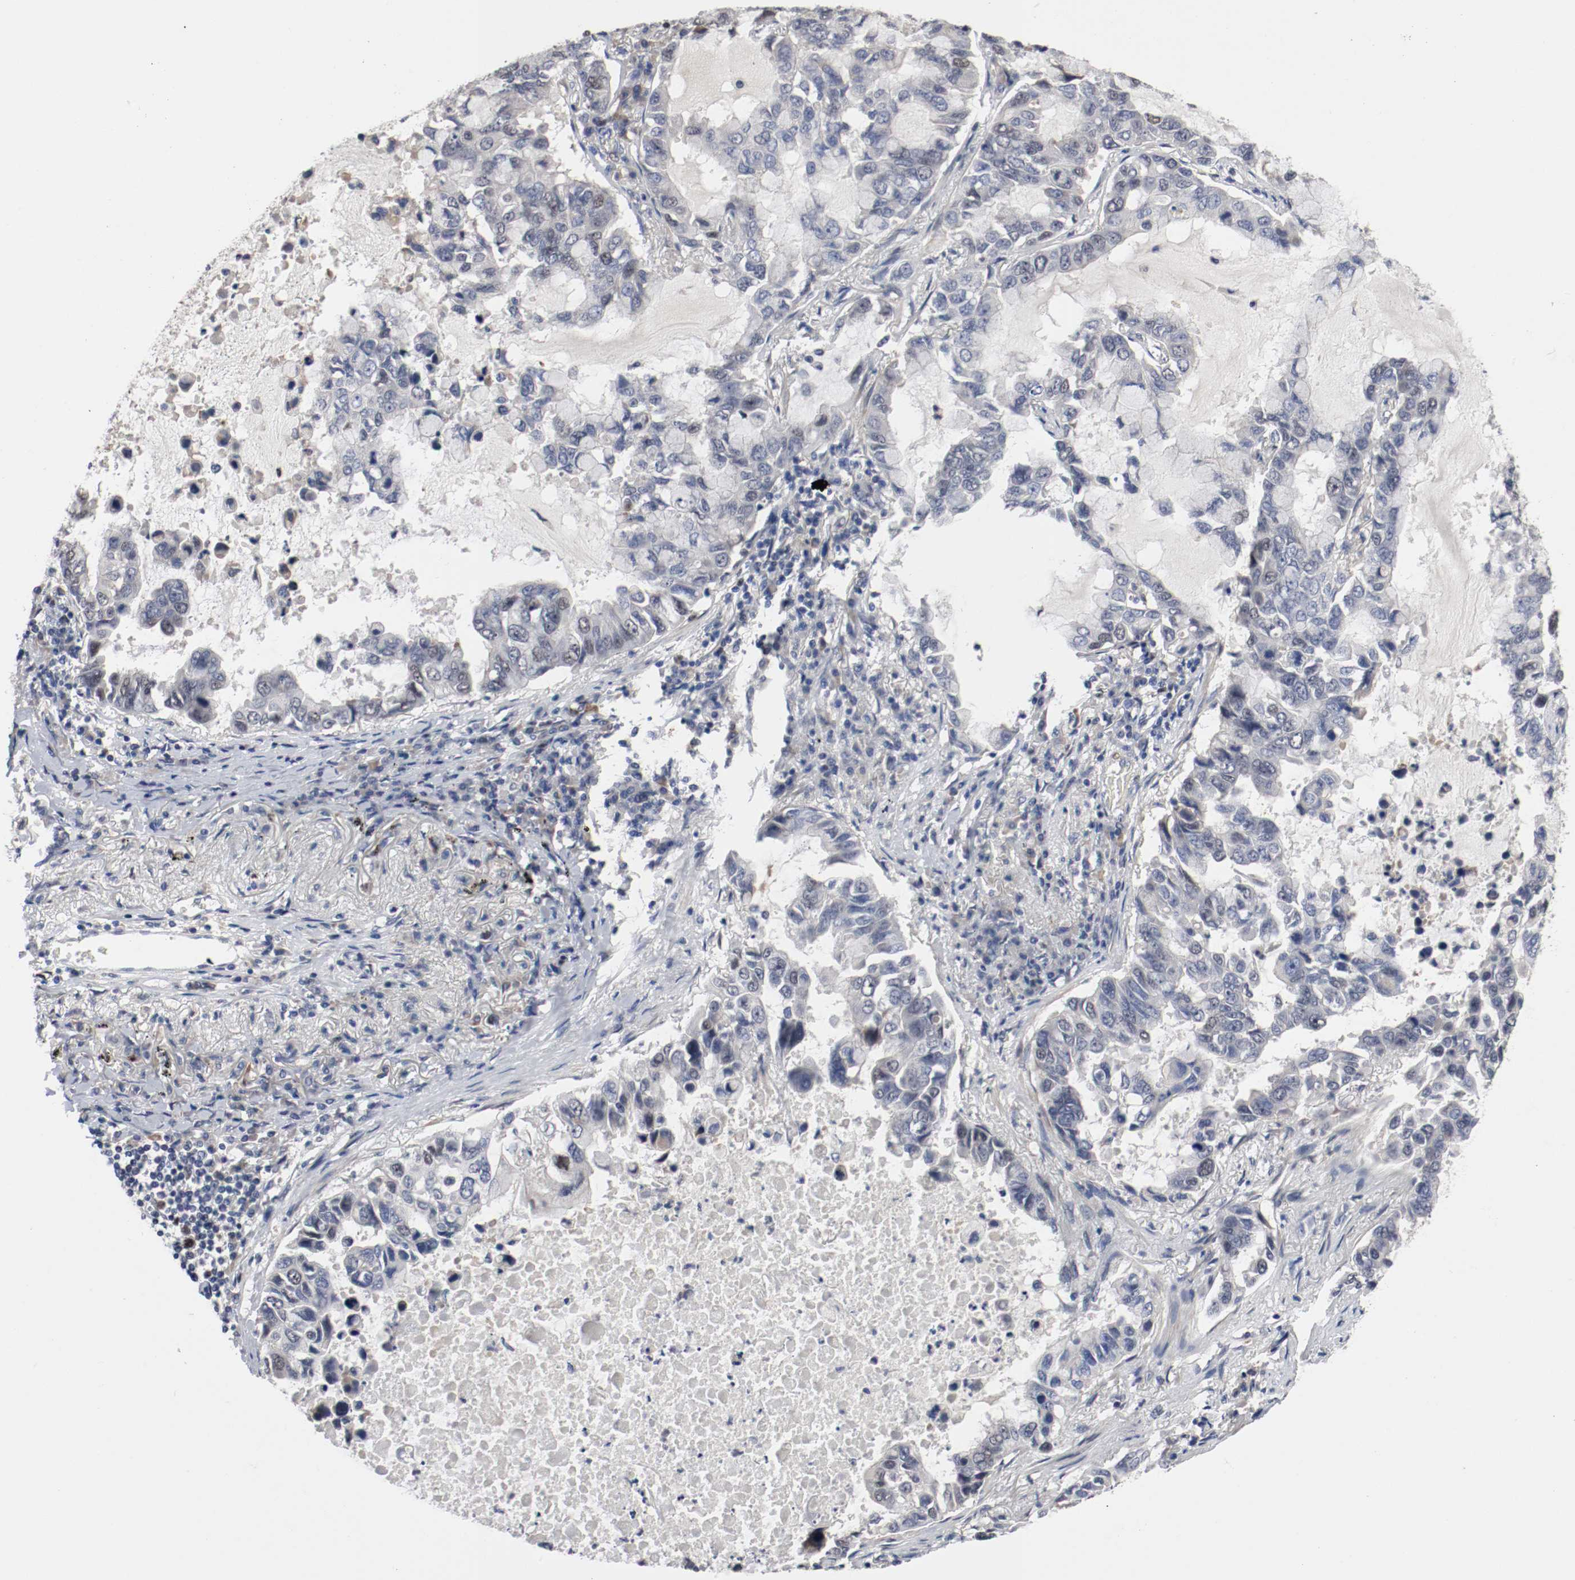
{"staining": {"intensity": "negative", "quantity": "none", "location": "none"}, "tissue": "lung cancer", "cell_type": "Tumor cells", "image_type": "cancer", "snomed": [{"axis": "morphology", "description": "Adenocarcinoma, NOS"}, {"axis": "topography", "description": "Lung"}], "caption": "Photomicrograph shows no significant protein expression in tumor cells of adenocarcinoma (lung).", "gene": "MCM6", "patient": {"sex": "male", "age": 64}}